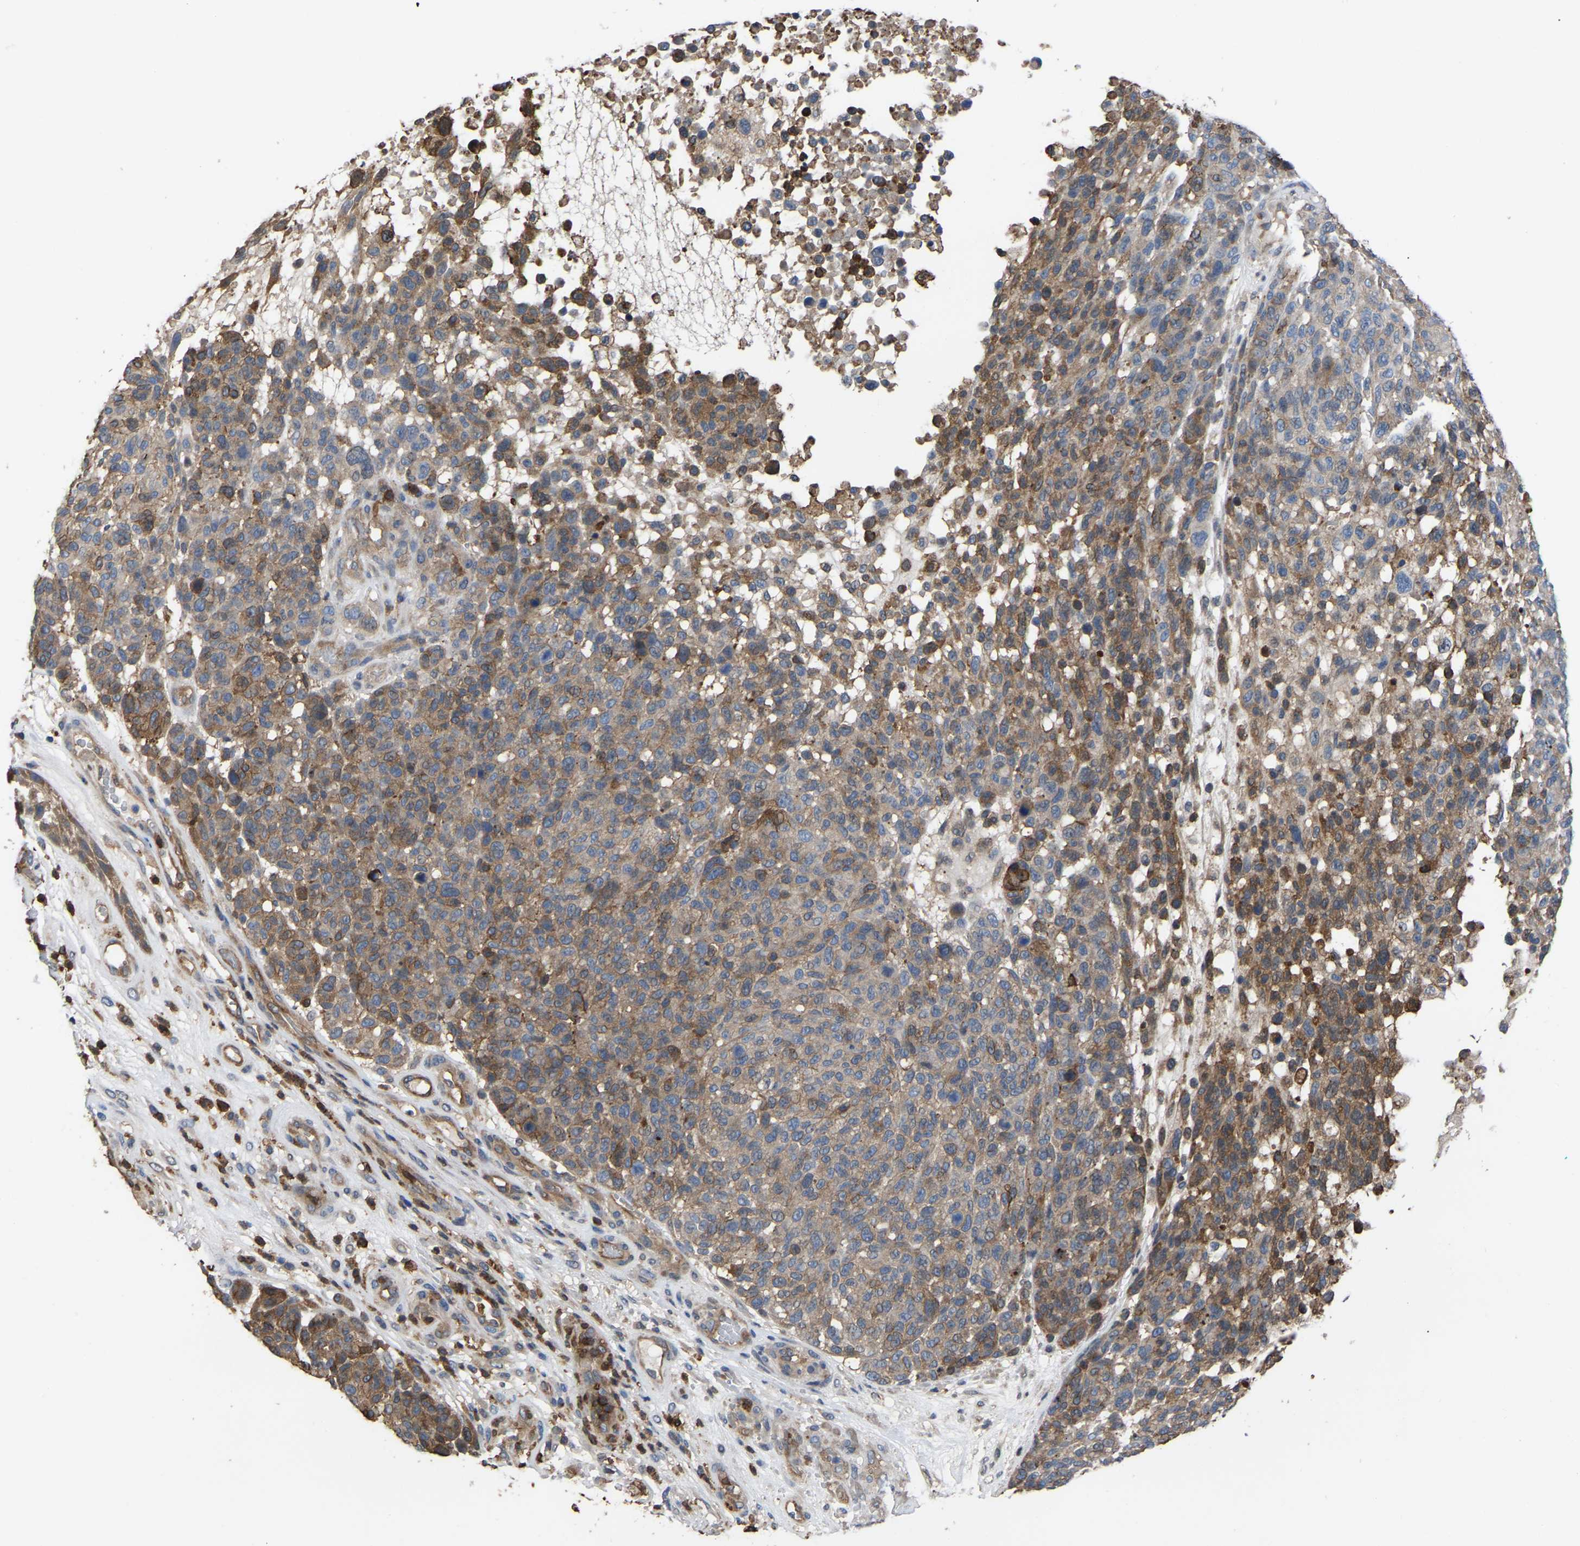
{"staining": {"intensity": "moderate", "quantity": "25%-75%", "location": "cytoplasmic/membranous"}, "tissue": "melanoma", "cell_type": "Tumor cells", "image_type": "cancer", "snomed": [{"axis": "morphology", "description": "Malignant melanoma, NOS"}, {"axis": "topography", "description": "Skin"}], "caption": "Immunohistochemistry (IHC) (DAB) staining of human melanoma reveals moderate cytoplasmic/membranous protein expression in approximately 25%-75% of tumor cells. Nuclei are stained in blue.", "gene": "CIT", "patient": {"sex": "male", "age": 59}}